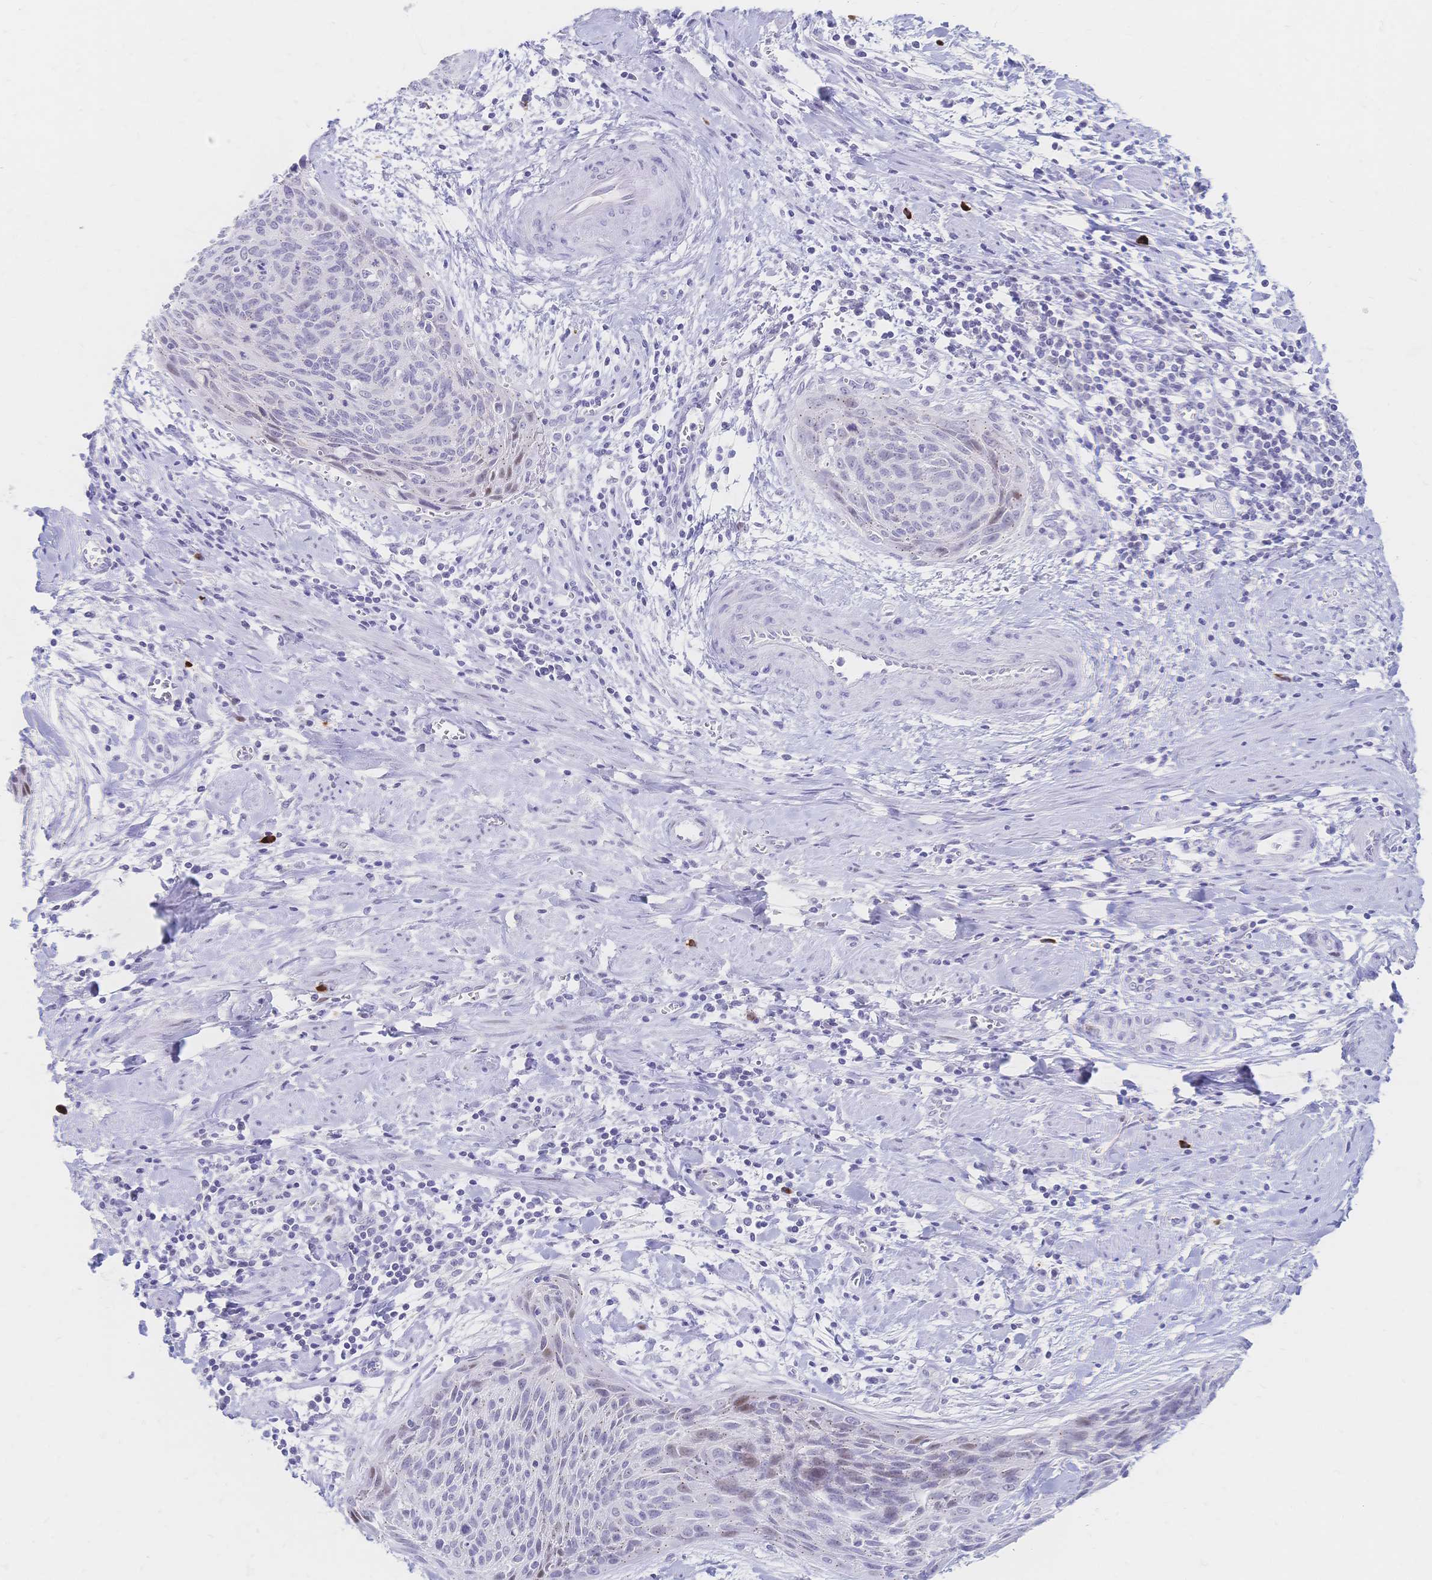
{"staining": {"intensity": "negative", "quantity": "none", "location": "none"}, "tissue": "cervical cancer", "cell_type": "Tumor cells", "image_type": "cancer", "snomed": [{"axis": "morphology", "description": "Squamous cell carcinoma, NOS"}, {"axis": "topography", "description": "Cervix"}], "caption": "High power microscopy photomicrograph of an immunohistochemistry image of cervical cancer (squamous cell carcinoma), revealing no significant positivity in tumor cells.", "gene": "PSORS1C2", "patient": {"sex": "female", "age": 55}}